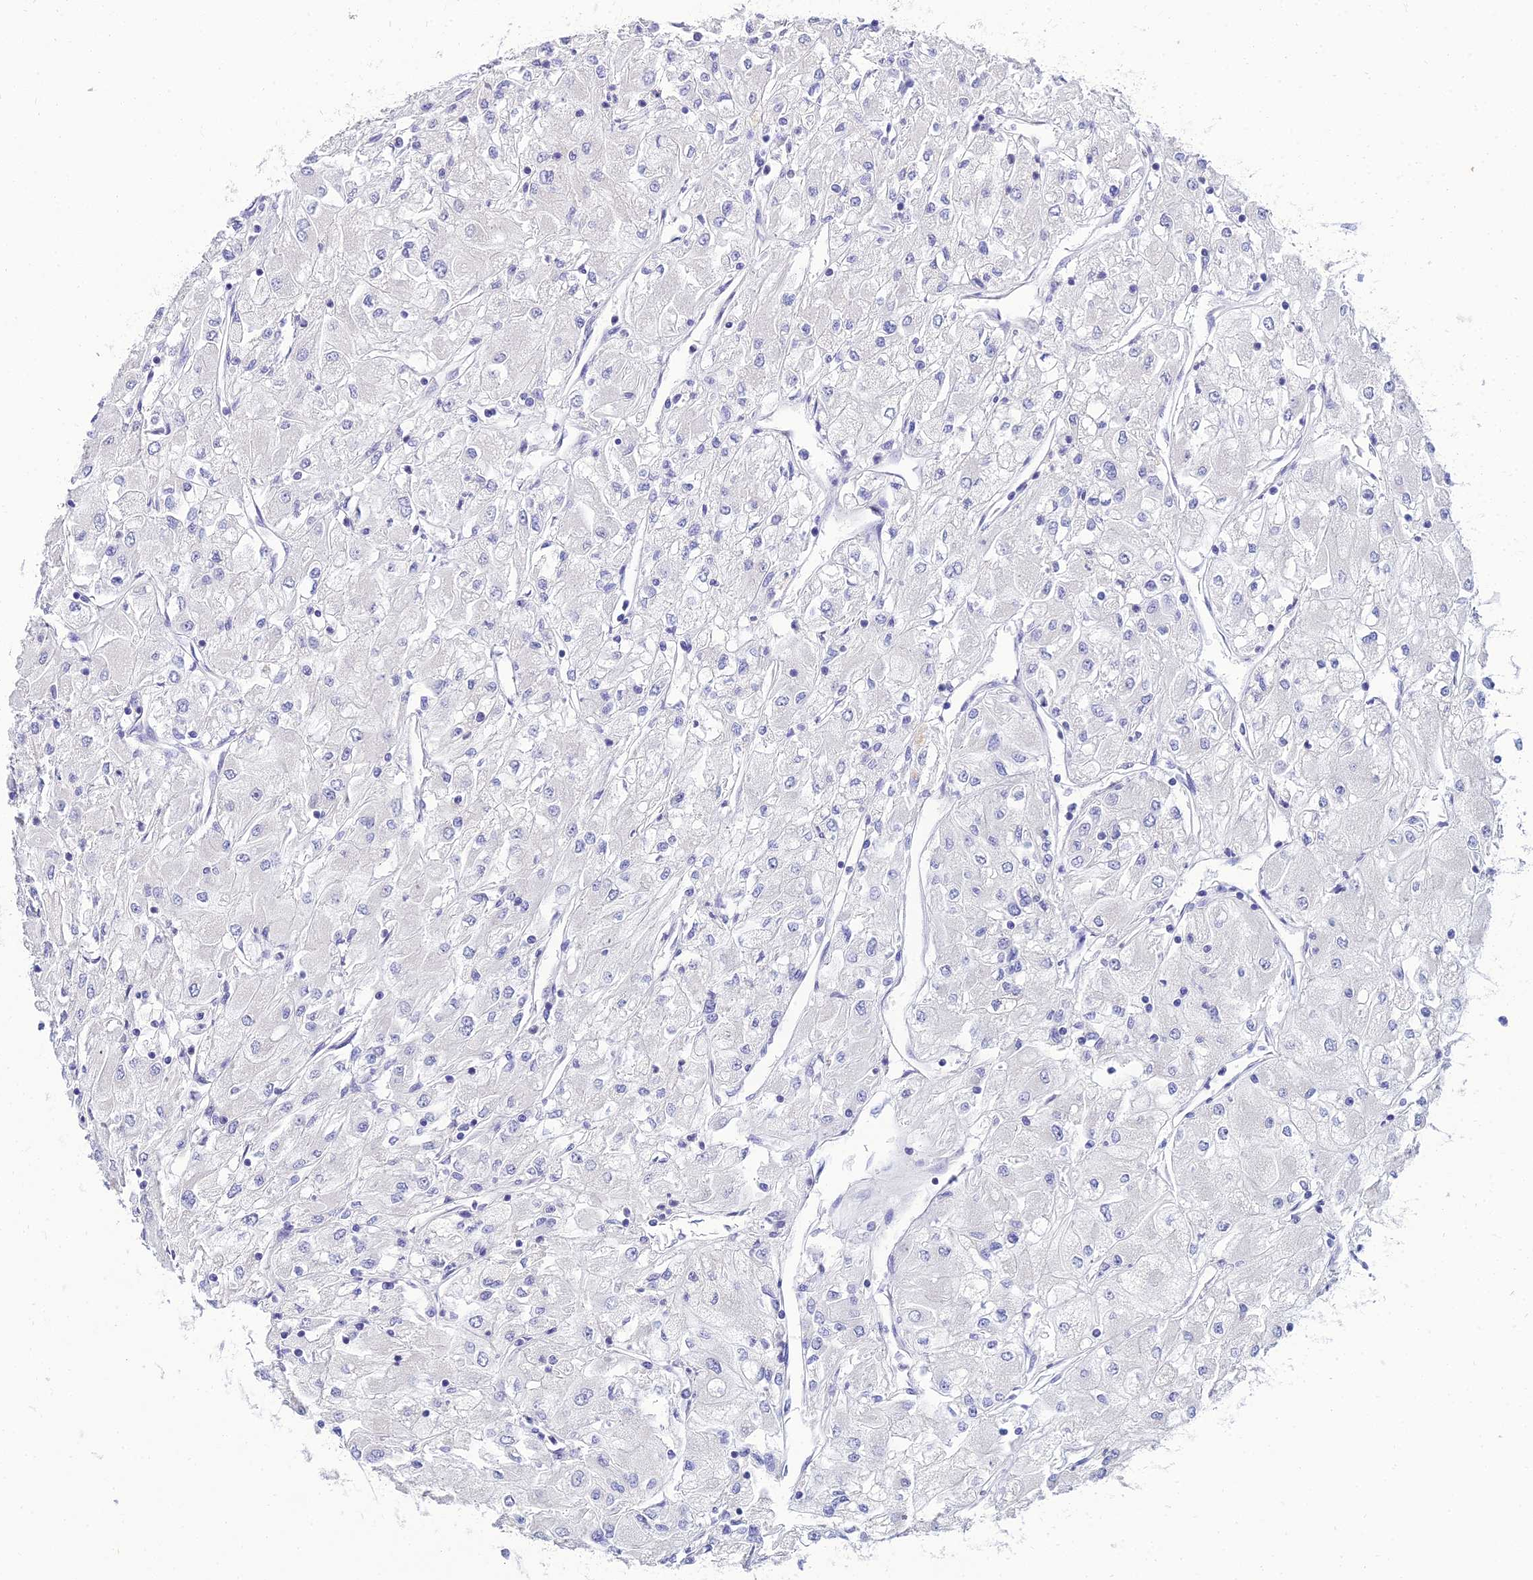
{"staining": {"intensity": "negative", "quantity": "none", "location": "none"}, "tissue": "renal cancer", "cell_type": "Tumor cells", "image_type": "cancer", "snomed": [{"axis": "morphology", "description": "Adenocarcinoma, NOS"}, {"axis": "topography", "description": "Kidney"}], "caption": "Immunohistochemical staining of human adenocarcinoma (renal) reveals no significant positivity in tumor cells.", "gene": "NPY", "patient": {"sex": "male", "age": 80}}